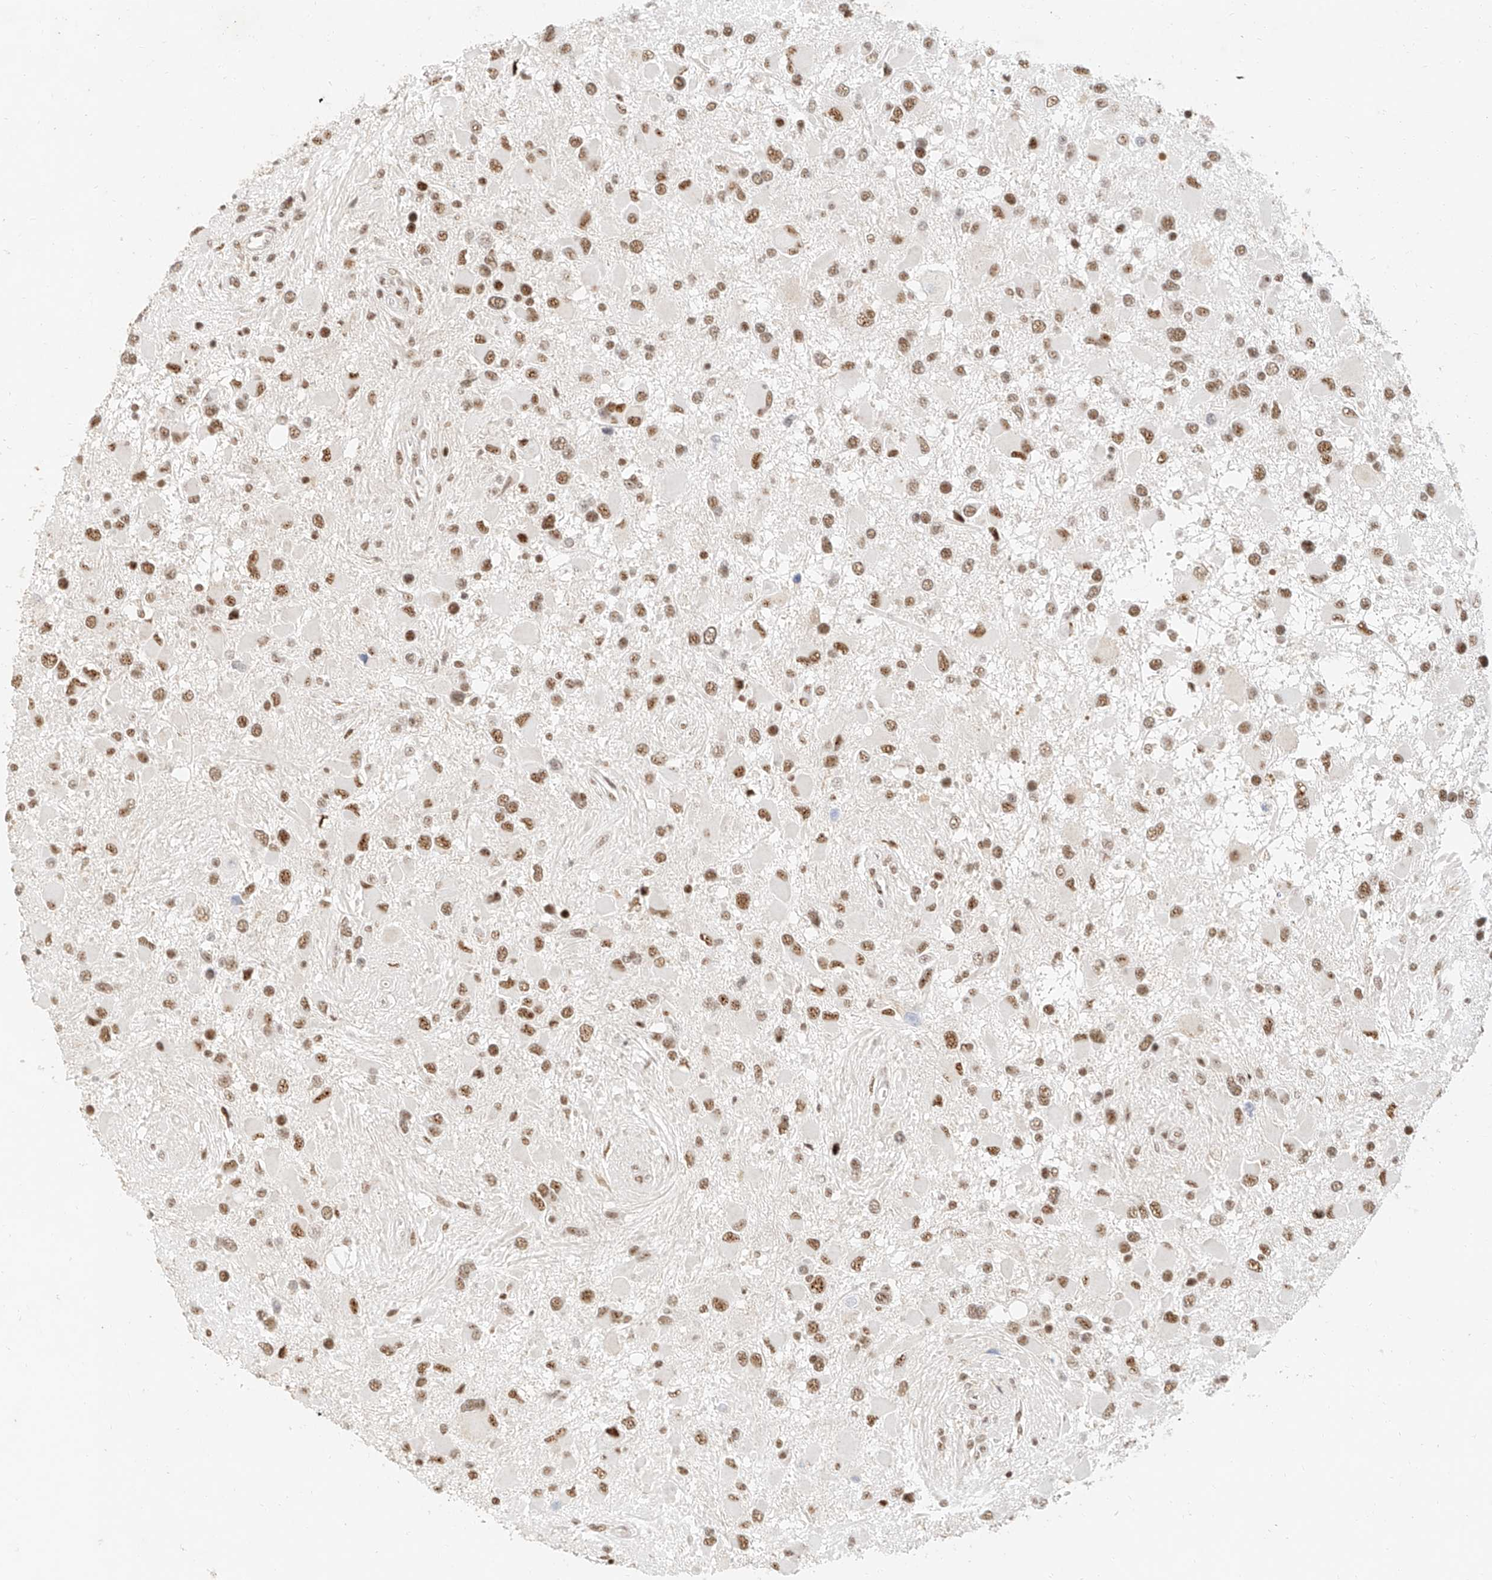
{"staining": {"intensity": "moderate", "quantity": ">75%", "location": "nuclear"}, "tissue": "glioma", "cell_type": "Tumor cells", "image_type": "cancer", "snomed": [{"axis": "morphology", "description": "Glioma, malignant, High grade"}, {"axis": "topography", "description": "Brain"}], "caption": "A medium amount of moderate nuclear staining is seen in approximately >75% of tumor cells in glioma tissue.", "gene": "CXorf58", "patient": {"sex": "male", "age": 53}}